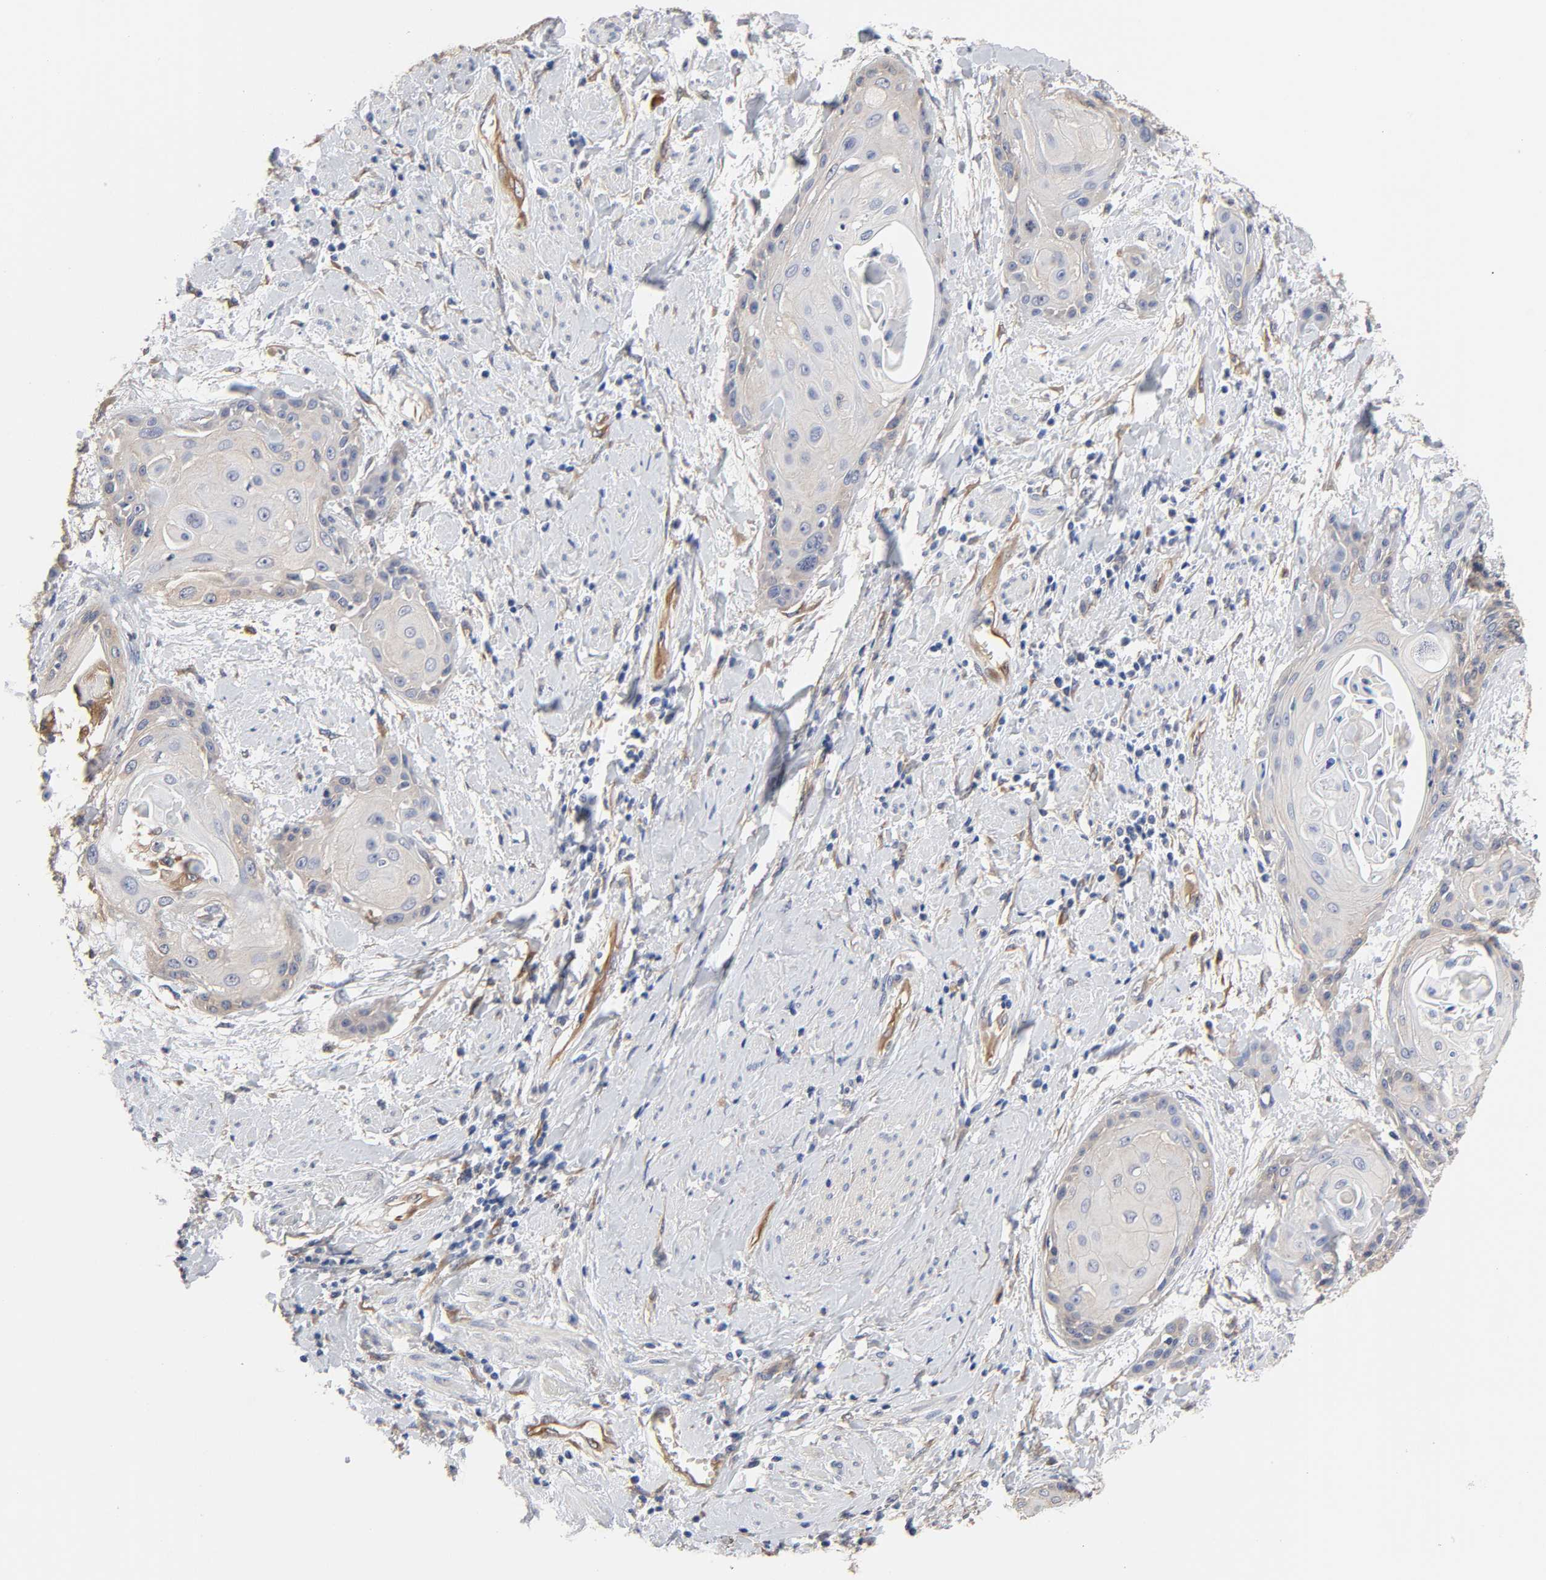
{"staining": {"intensity": "negative", "quantity": "none", "location": "none"}, "tissue": "cervical cancer", "cell_type": "Tumor cells", "image_type": "cancer", "snomed": [{"axis": "morphology", "description": "Squamous cell carcinoma, NOS"}, {"axis": "topography", "description": "Cervix"}], "caption": "Immunohistochemical staining of cervical squamous cell carcinoma exhibits no significant positivity in tumor cells. (IHC, brightfield microscopy, high magnification).", "gene": "RAB13", "patient": {"sex": "female", "age": 57}}